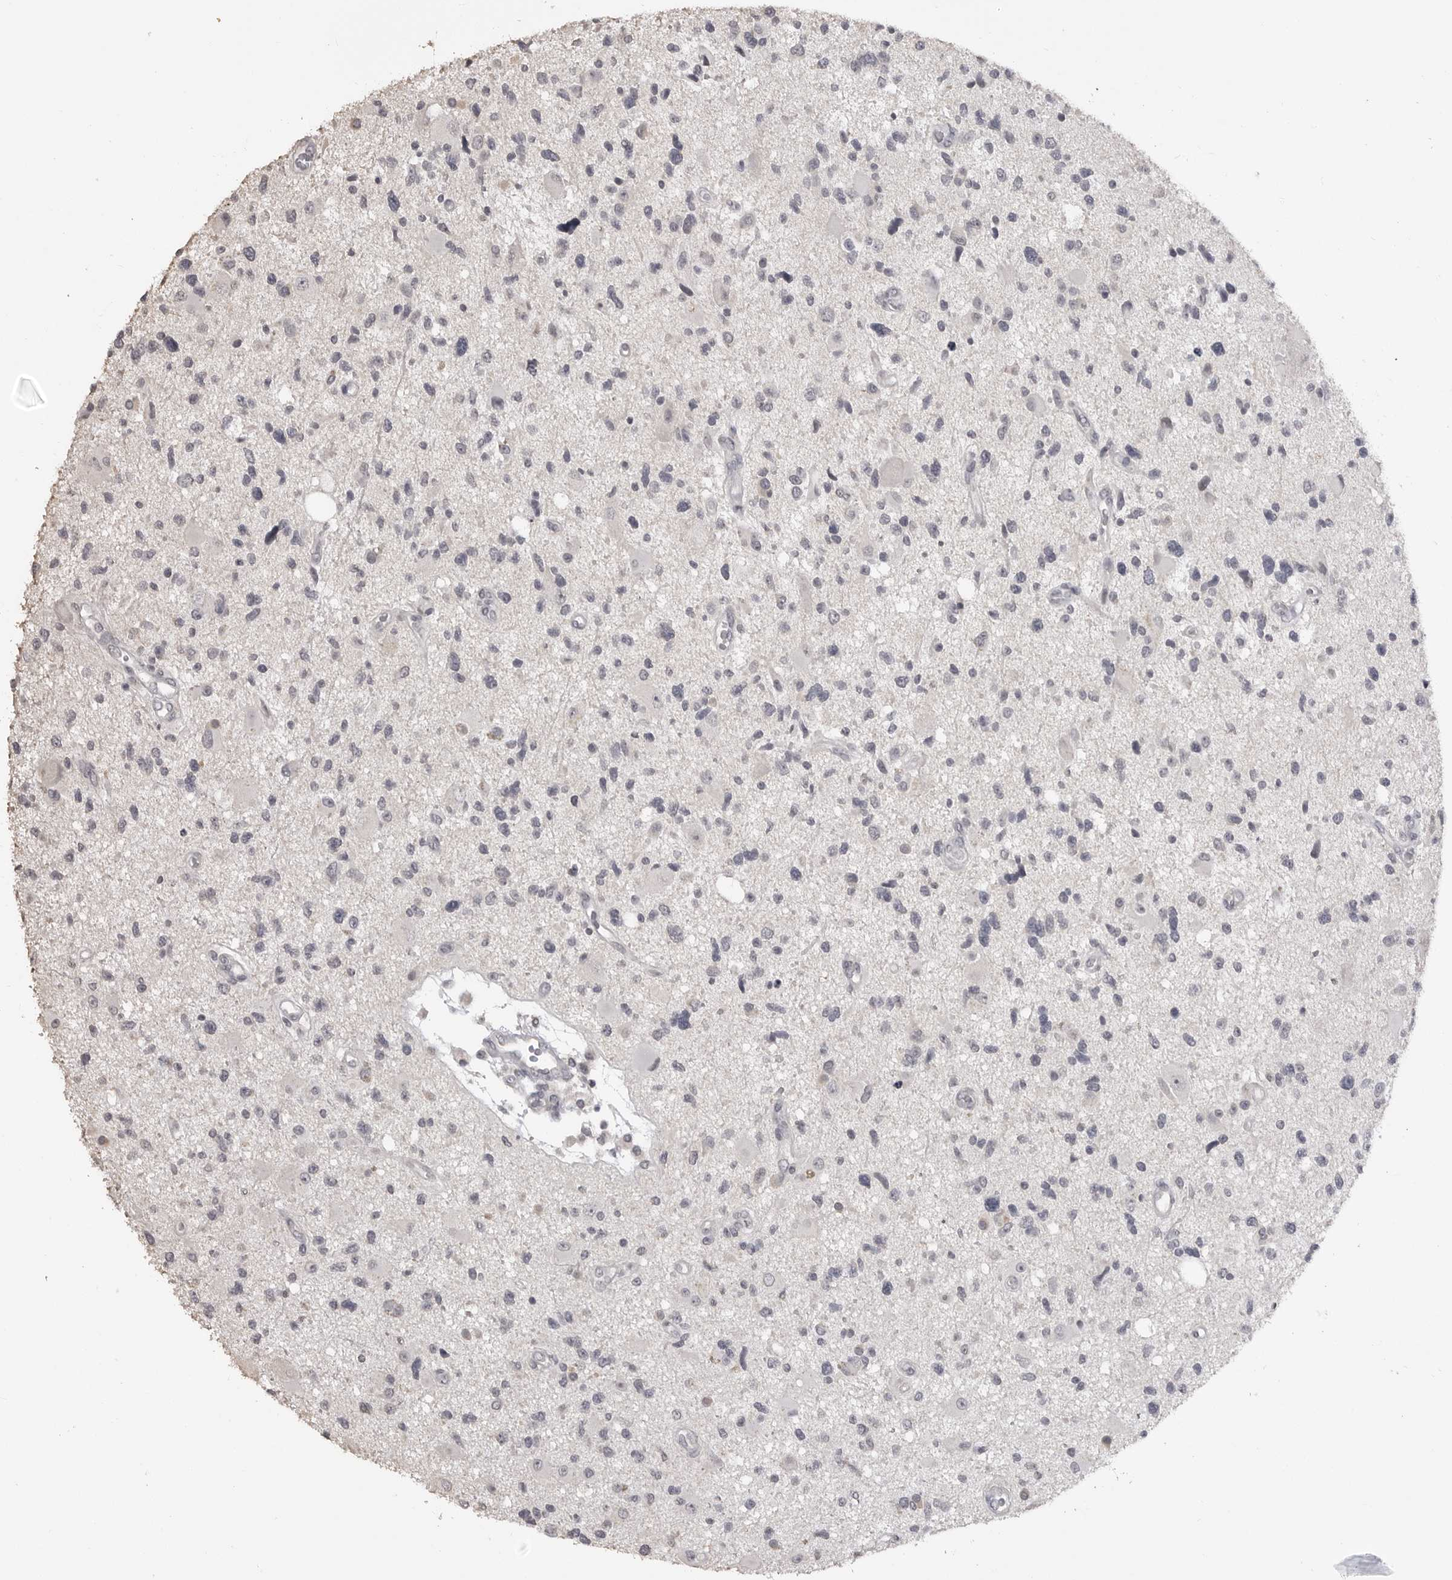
{"staining": {"intensity": "negative", "quantity": "none", "location": "none"}, "tissue": "glioma", "cell_type": "Tumor cells", "image_type": "cancer", "snomed": [{"axis": "morphology", "description": "Glioma, malignant, High grade"}, {"axis": "topography", "description": "Brain"}], "caption": "Tumor cells show no significant positivity in malignant high-grade glioma.", "gene": "GPN2", "patient": {"sex": "male", "age": 33}}